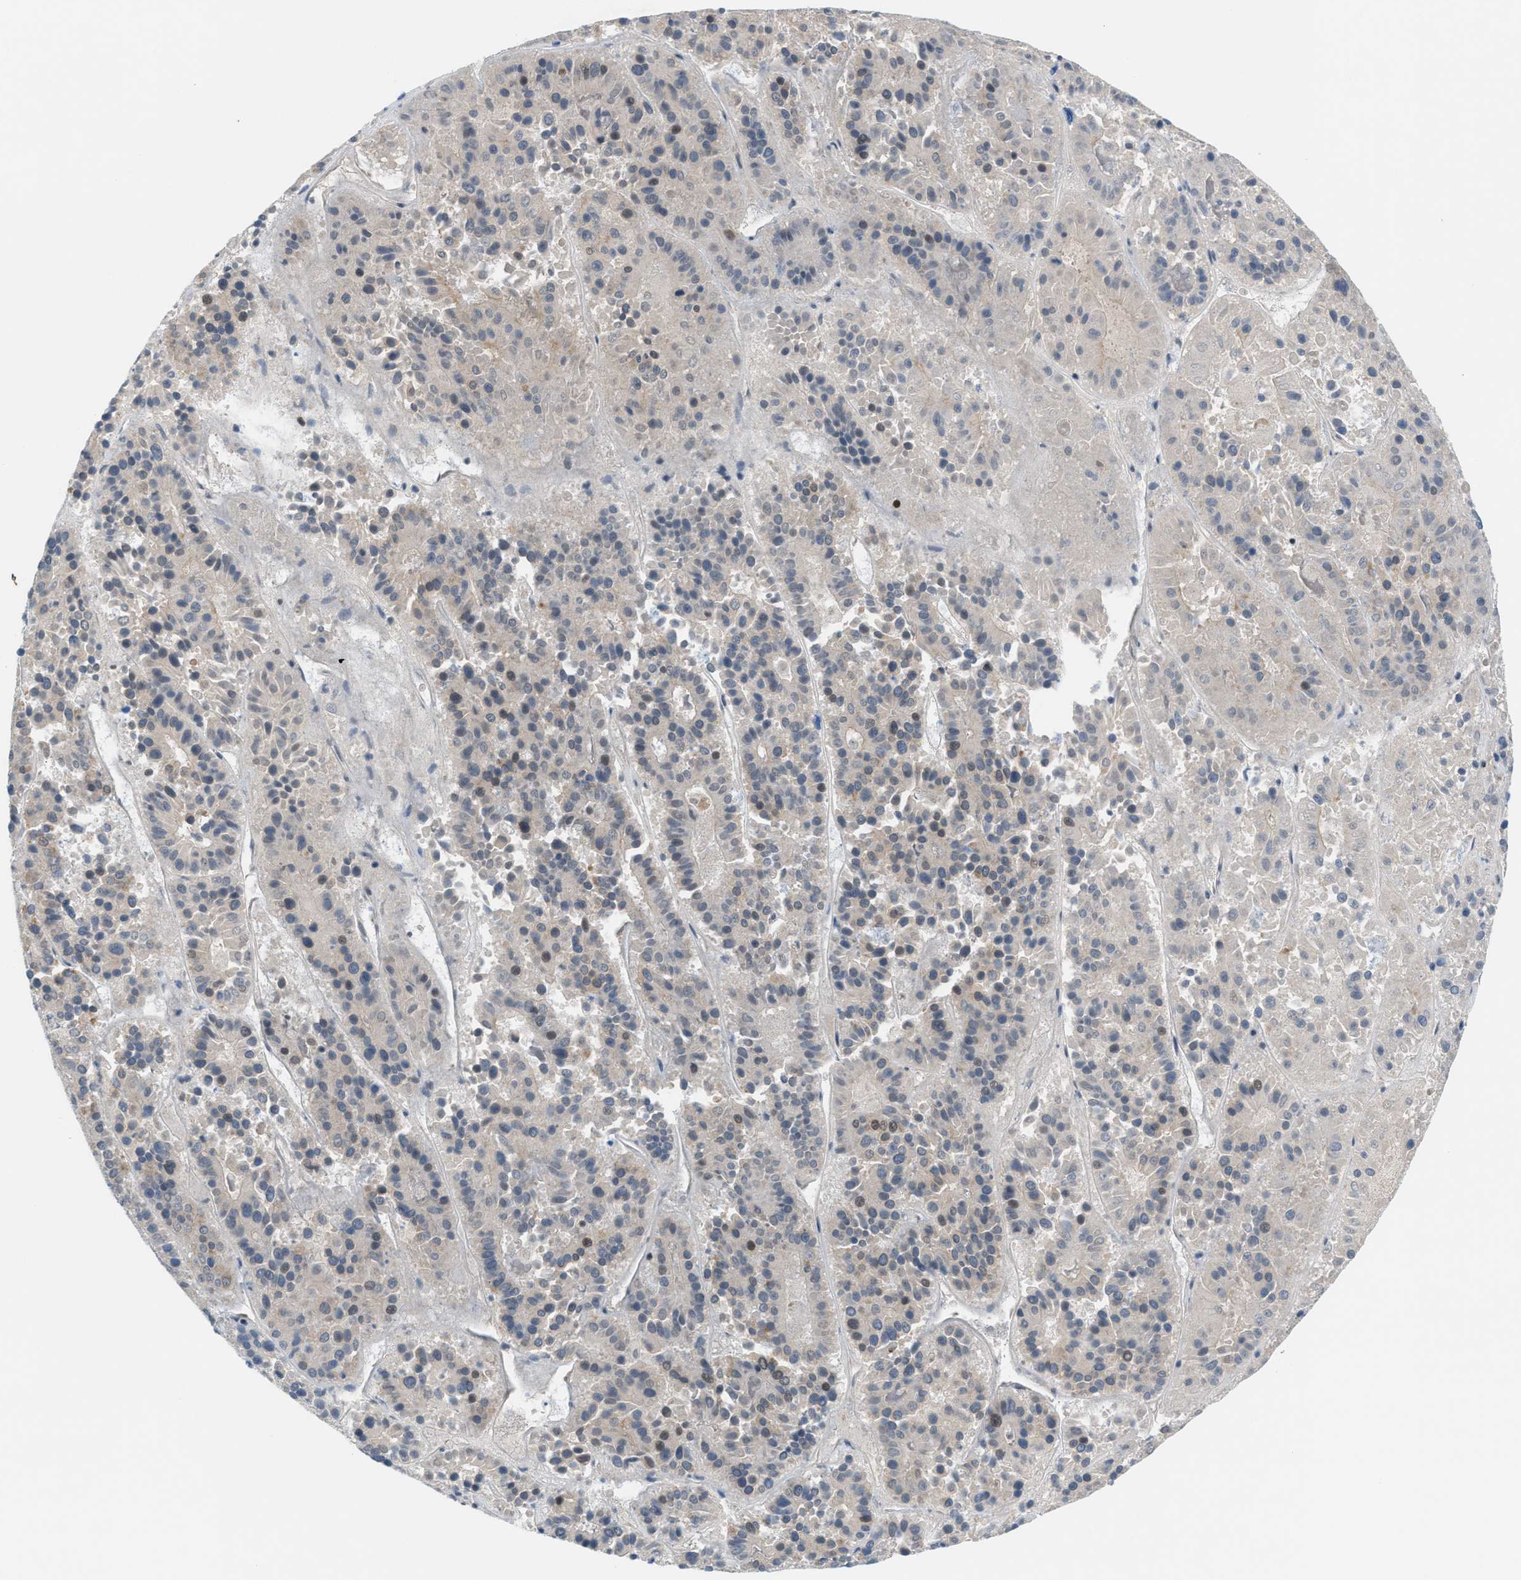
{"staining": {"intensity": "negative", "quantity": "none", "location": "none"}, "tissue": "pancreatic cancer", "cell_type": "Tumor cells", "image_type": "cancer", "snomed": [{"axis": "morphology", "description": "Adenocarcinoma, NOS"}, {"axis": "topography", "description": "Pancreas"}], "caption": "Immunohistochemistry micrograph of neoplastic tissue: human pancreatic adenocarcinoma stained with DAB (3,3'-diaminobenzidine) shows no significant protein staining in tumor cells.", "gene": "ZNF276", "patient": {"sex": "male", "age": 50}}